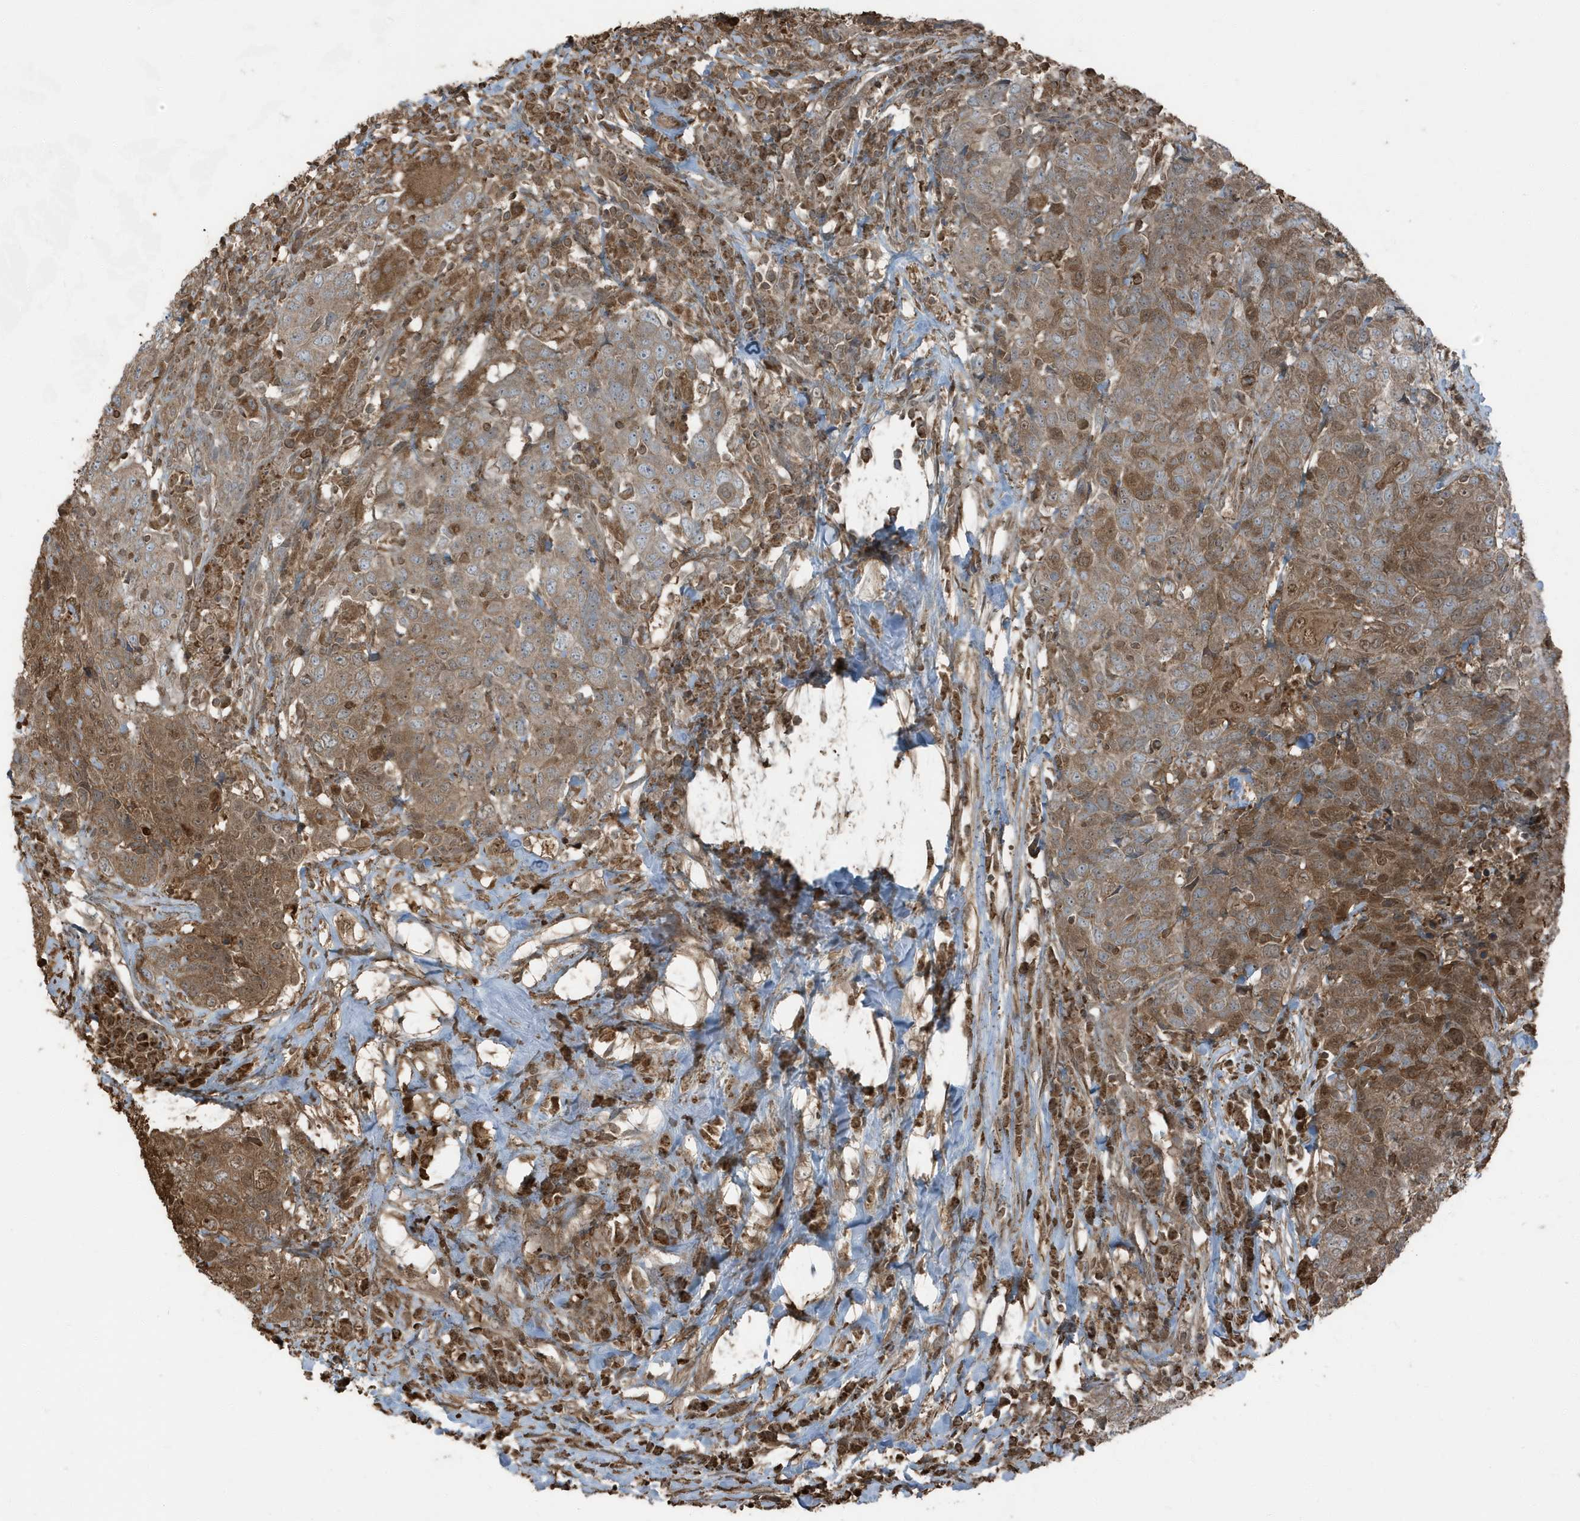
{"staining": {"intensity": "moderate", "quantity": ">75%", "location": "cytoplasmic/membranous"}, "tissue": "head and neck cancer", "cell_type": "Tumor cells", "image_type": "cancer", "snomed": [{"axis": "morphology", "description": "Squamous cell carcinoma, NOS"}, {"axis": "topography", "description": "Head-Neck"}], "caption": "Human squamous cell carcinoma (head and neck) stained for a protein (brown) exhibits moderate cytoplasmic/membranous positive positivity in about >75% of tumor cells.", "gene": "AZI2", "patient": {"sex": "male", "age": 66}}